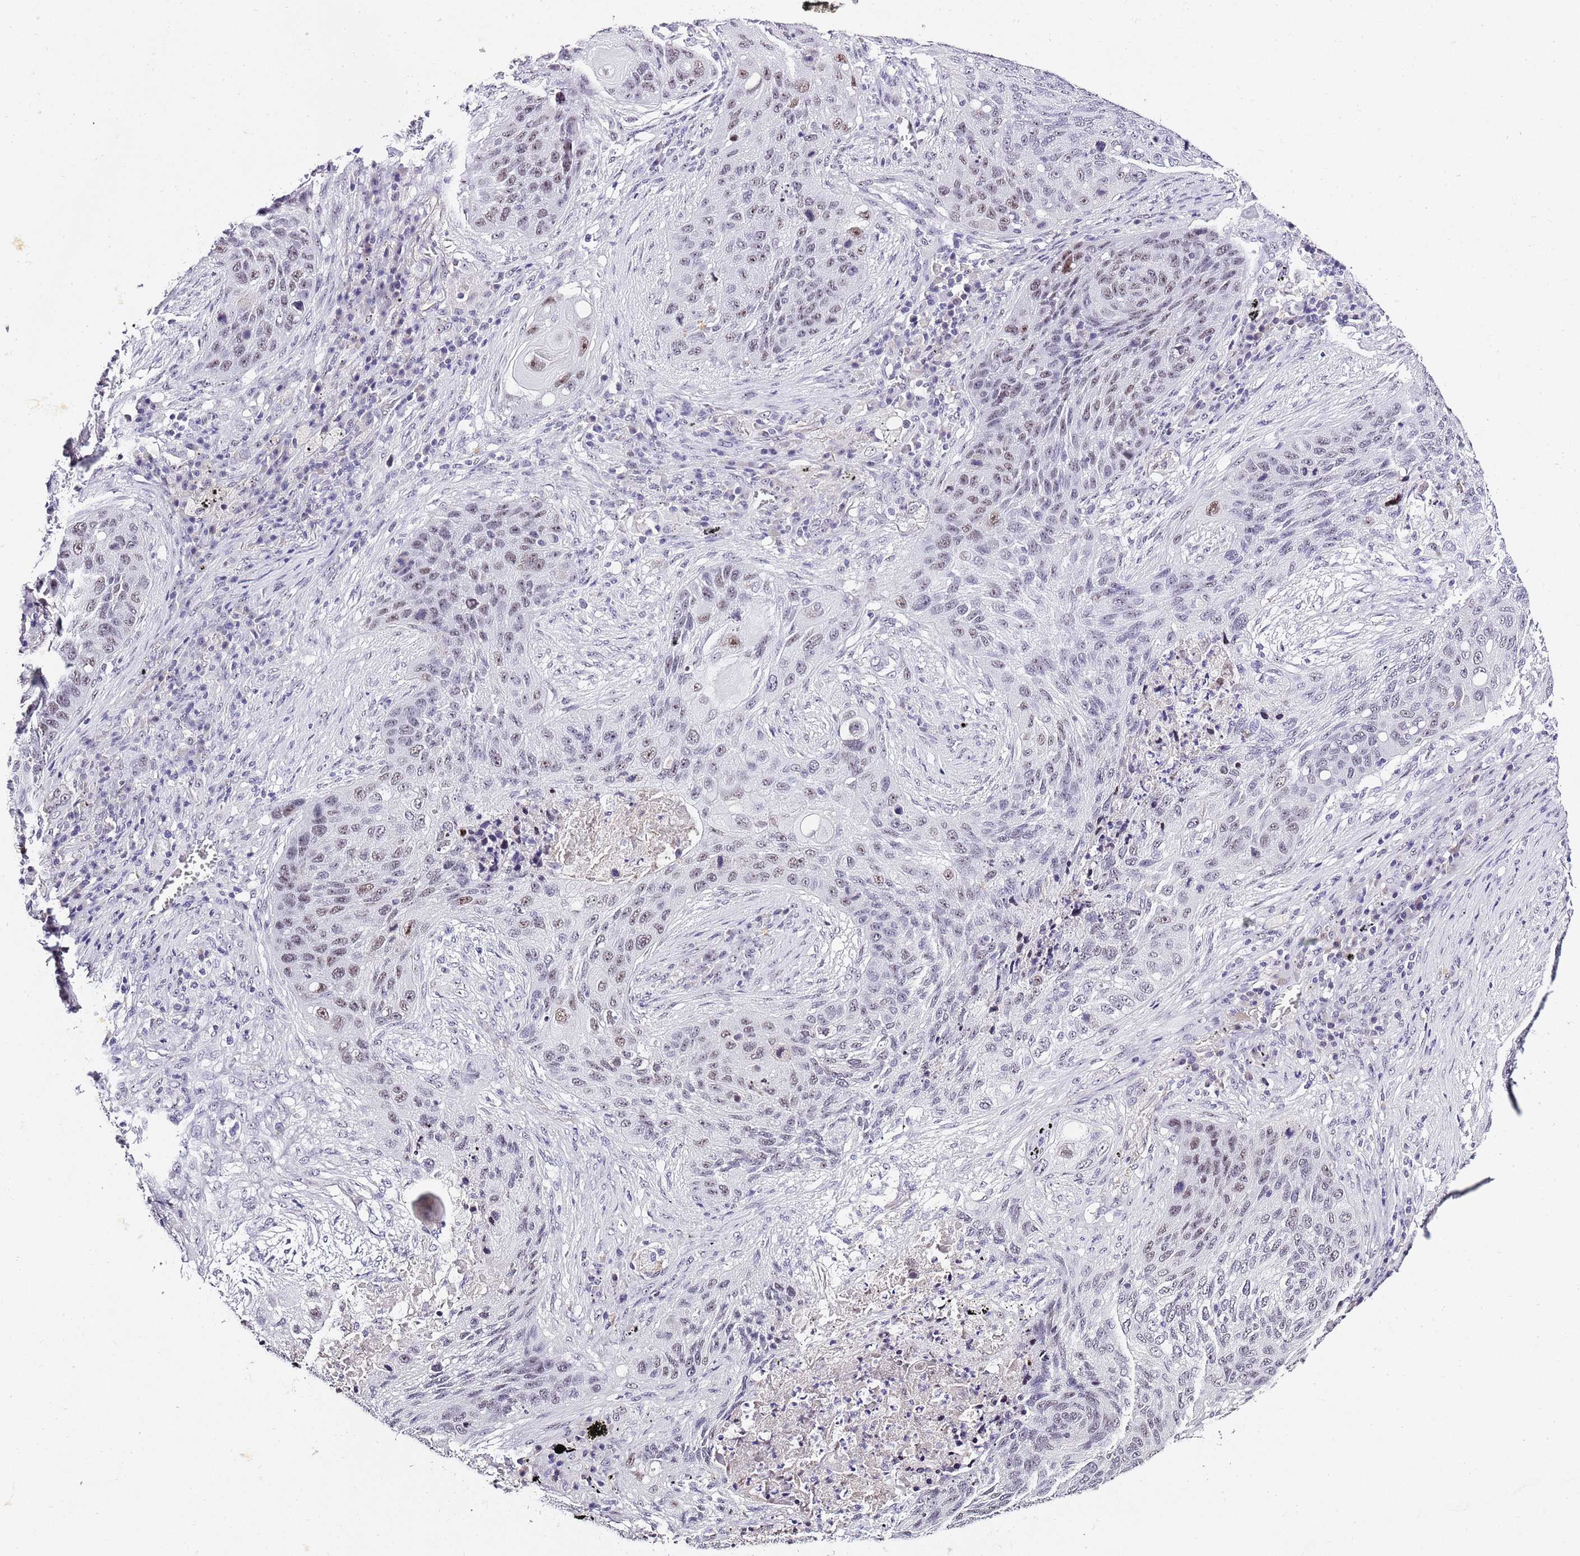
{"staining": {"intensity": "weak", "quantity": "25%-75%", "location": "nuclear"}, "tissue": "lung cancer", "cell_type": "Tumor cells", "image_type": "cancer", "snomed": [{"axis": "morphology", "description": "Squamous cell carcinoma, NOS"}, {"axis": "topography", "description": "Lung"}], "caption": "Weak nuclear expression for a protein is appreciated in about 25%-75% of tumor cells of squamous cell carcinoma (lung) using IHC.", "gene": "NOP56", "patient": {"sex": "female", "age": 63}}